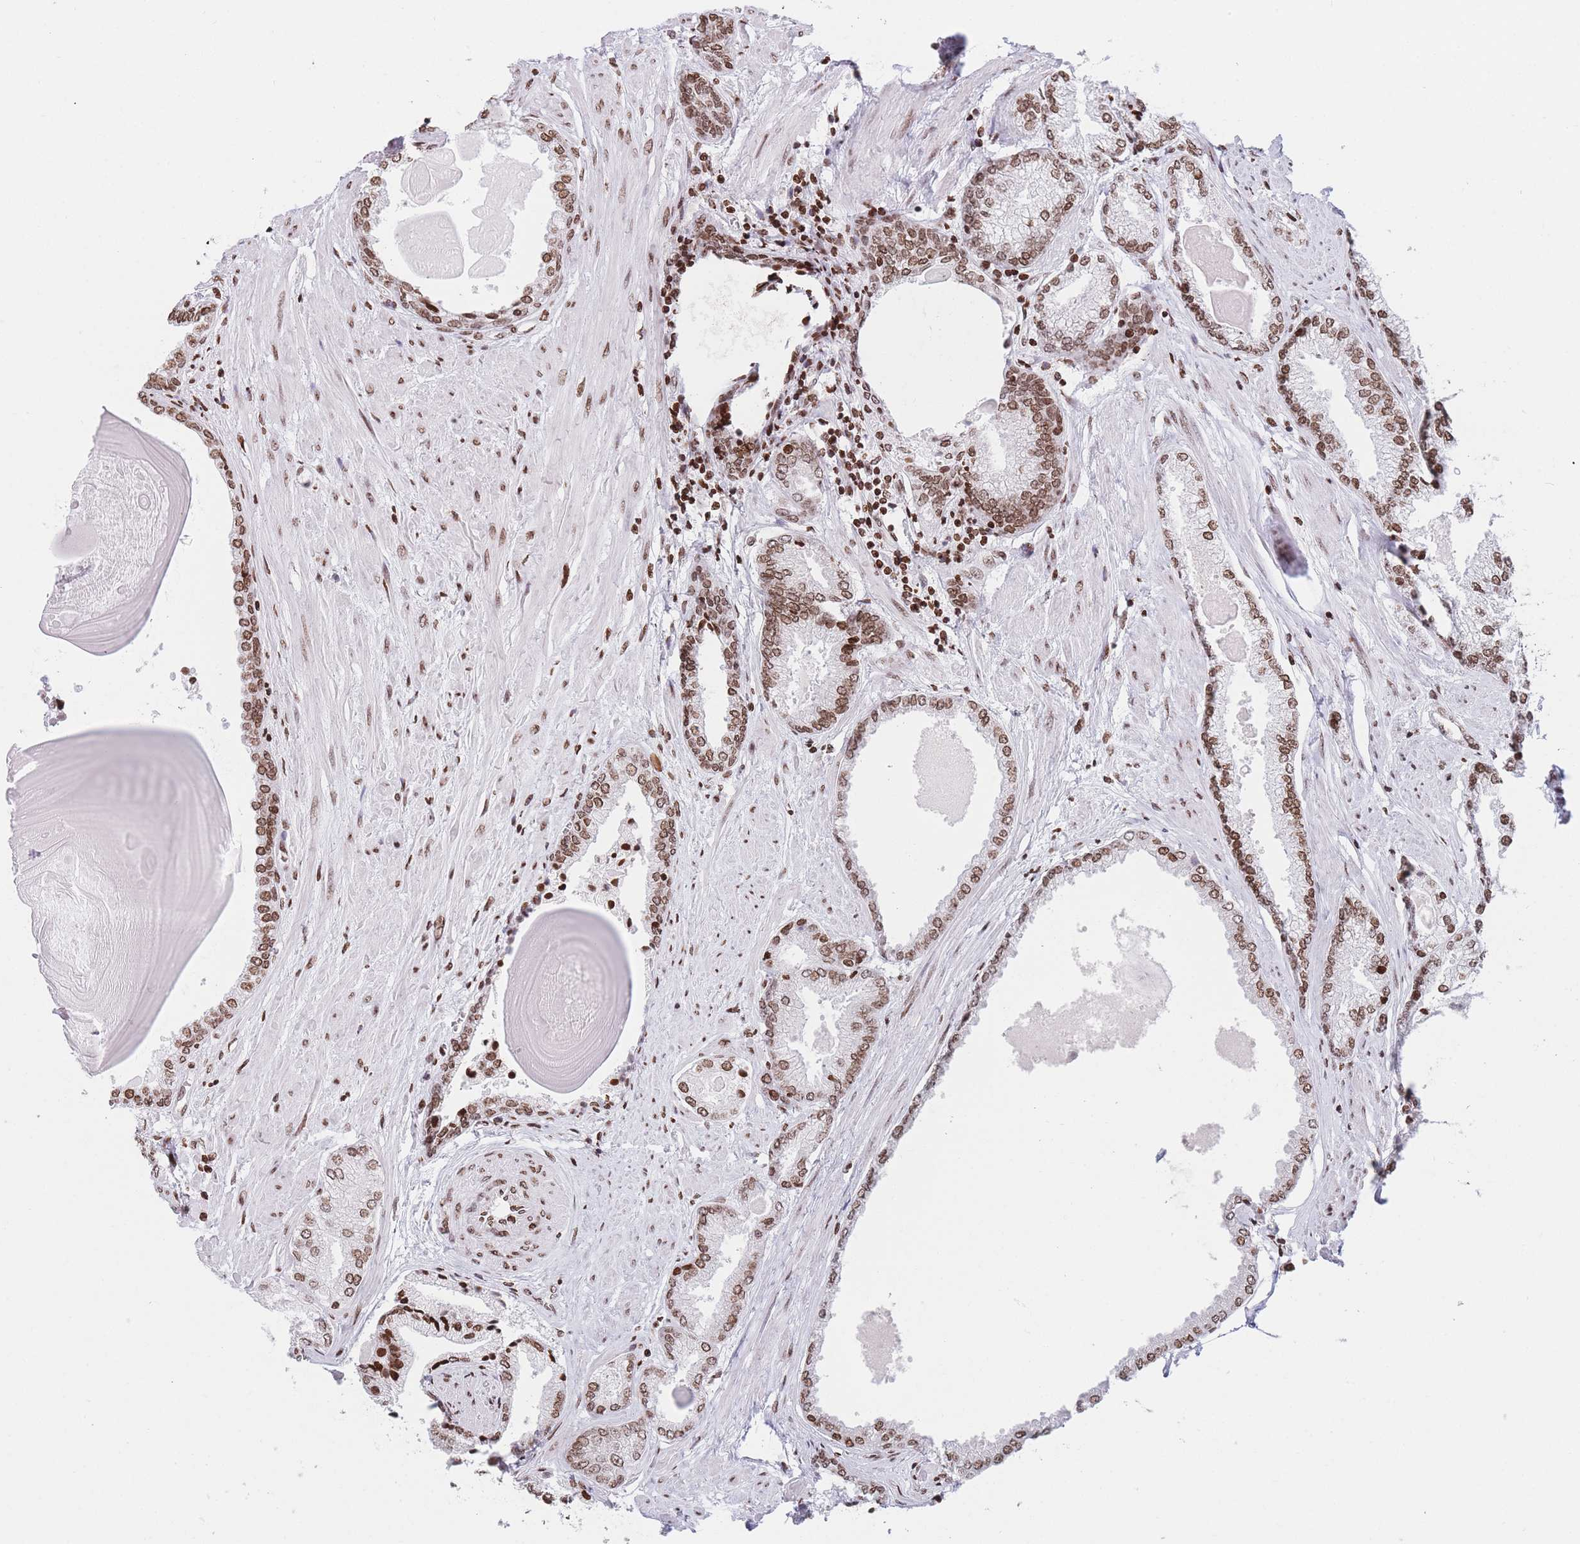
{"staining": {"intensity": "moderate", "quantity": ">75%", "location": "nuclear"}, "tissue": "prostate cancer", "cell_type": "Tumor cells", "image_type": "cancer", "snomed": [{"axis": "morphology", "description": "Adenocarcinoma, High grade"}, {"axis": "topography", "description": "Prostate"}], "caption": "Immunohistochemical staining of prostate high-grade adenocarcinoma exhibits medium levels of moderate nuclear protein expression in about >75% of tumor cells.", "gene": "AK9", "patient": {"sex": "male", "age": 68}}